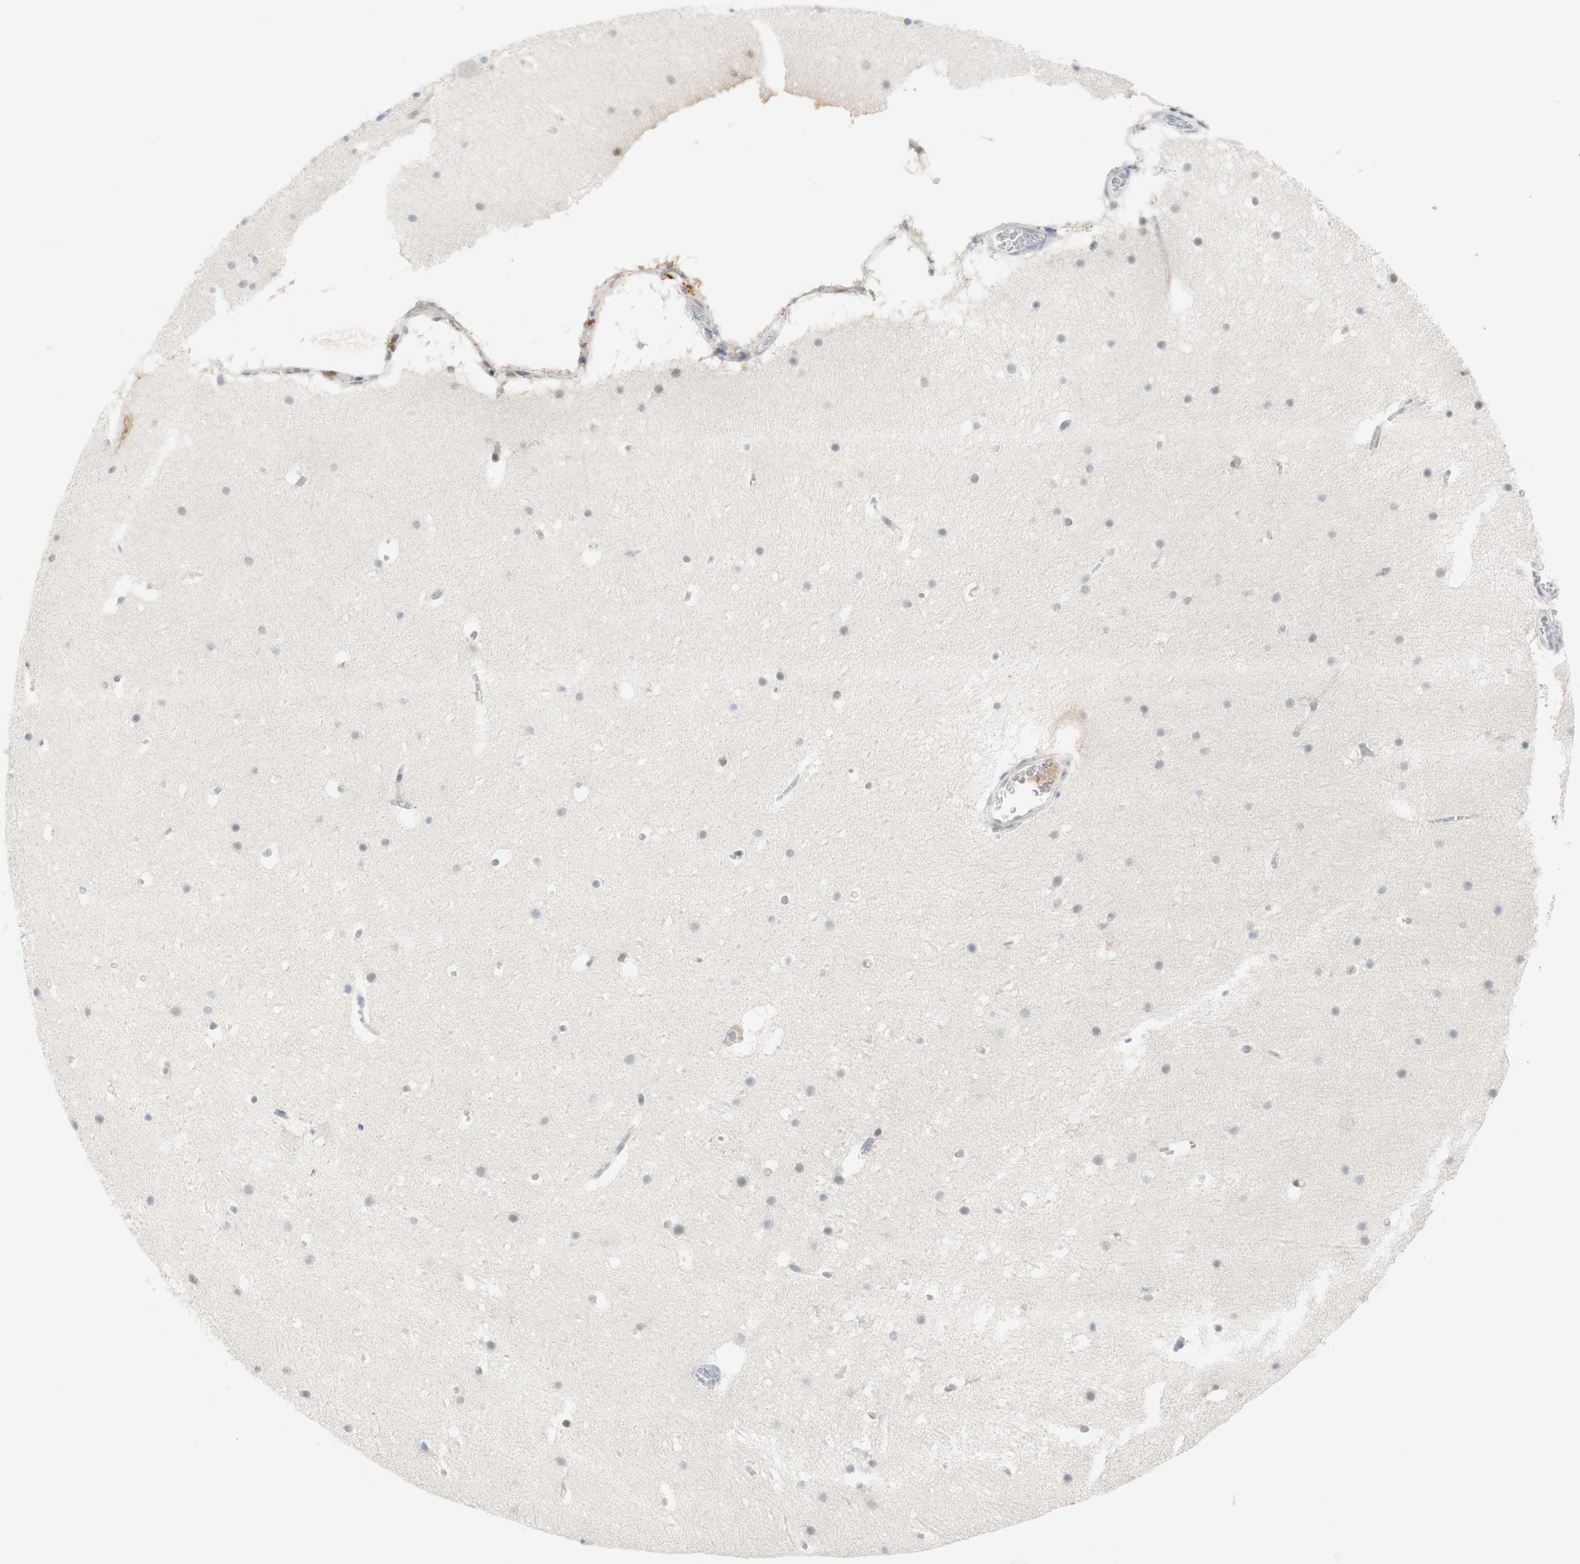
{"staining": {"intensity": "negative", "quantity": "none", "location": "none"}, "tissue": "cerebellum", "cell_type": "Cells in granular layer", "image_type": "normal", "snomed": [{"axis": "morphology", "description": "Normal tissue, NOS"}, {"axis": "topography", "description": "Cerebellum"}], "caption": "Immunohistochemistry photomicrograph of benign human cerebellum stained for a protein (brown), which displays no expression in cells in granular layer.", "gene": "SELENBP1", "patient": {"sex": "male", "age": 45}}